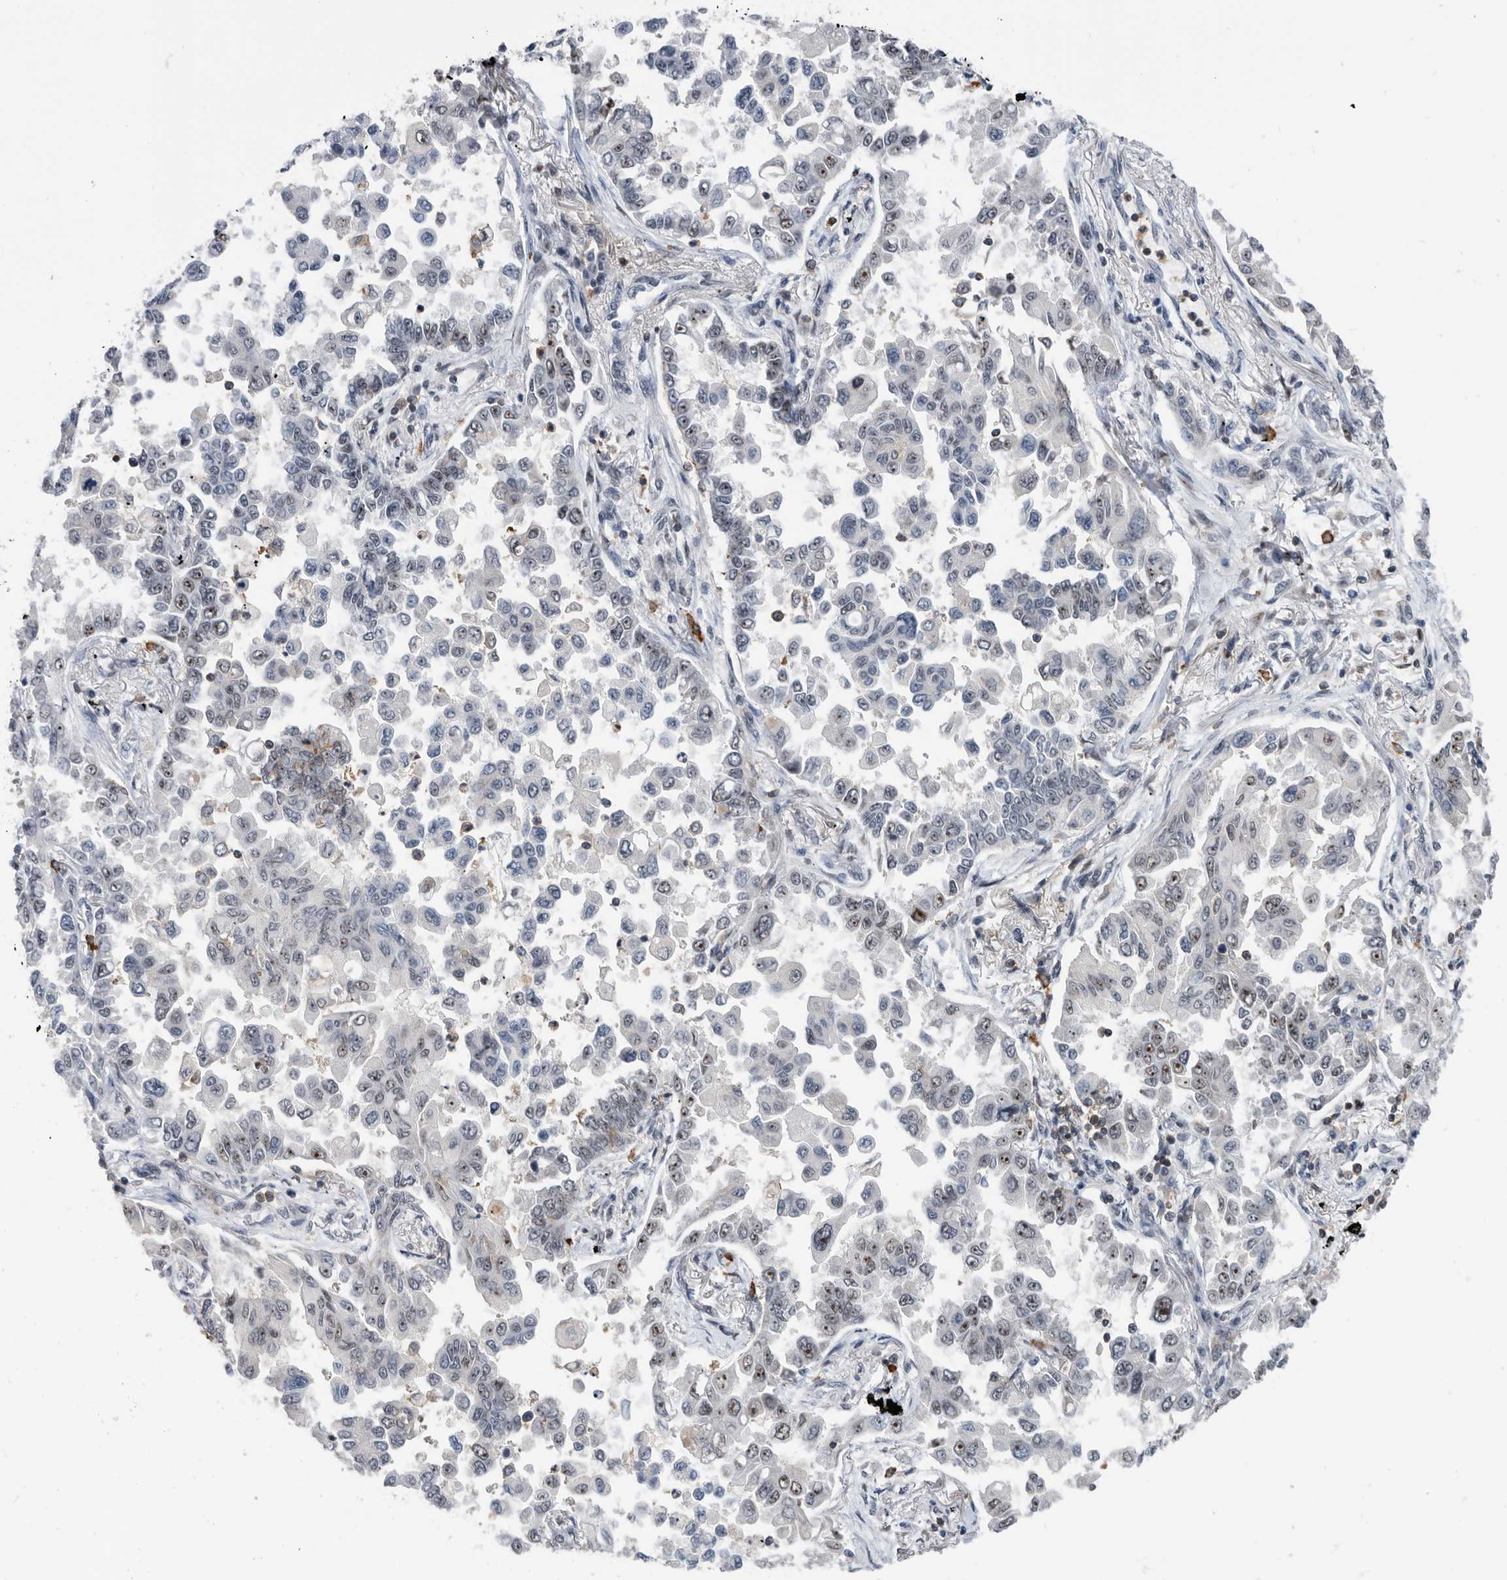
{"staining": {"intensity": "weak", "quantity": "<25%", "location": "nuclear"}, "tissue": "lung cancer", "cell_type": "Tumor cells", "image_type": "cancer", "snomed": [{"axis": "morphology", "description": "Adenocarcinoma, NOS"}, {"axis": "topography", "description": "Lung"}], "caption": "Lung cancer was stained to show a protein in brown. There is no significant staining in tumor cells.", "gene": "ZNF260", "patient": {"sex": "female", "age": 67}}